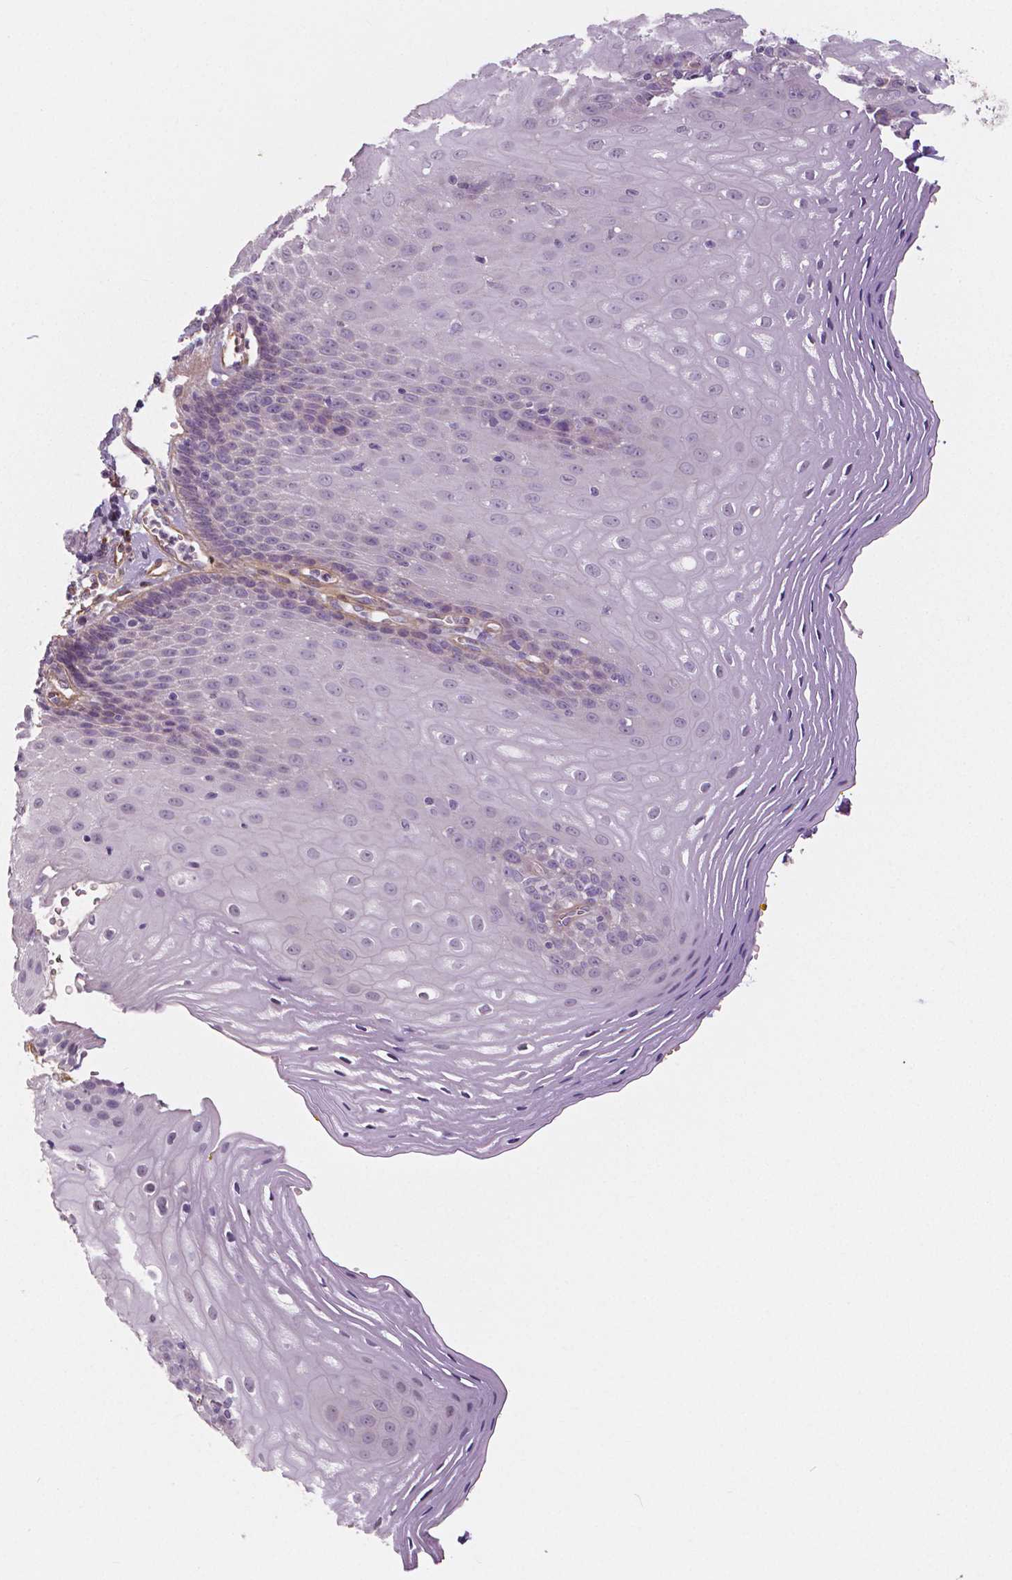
{"staining": {"intensity": "negative", "quantity": "none", "location": "none"}, "tissue": "esophagus", "cell_type": "Squamous epithelial cells", "image_type": "normal", "snomed": [{"axis": "morphology", "description": "Normal tissue, NOS"}, {"axis": "topography", "description": "Esophagus"}], "caption": "Immunohistochemistry micrograph of benign esophagus: esophagus stained with DAB displays no significant protein positivity in squamous epithelial cells.", "gene": "FLT1", "patient": {"sex": "female", "age": 68}}